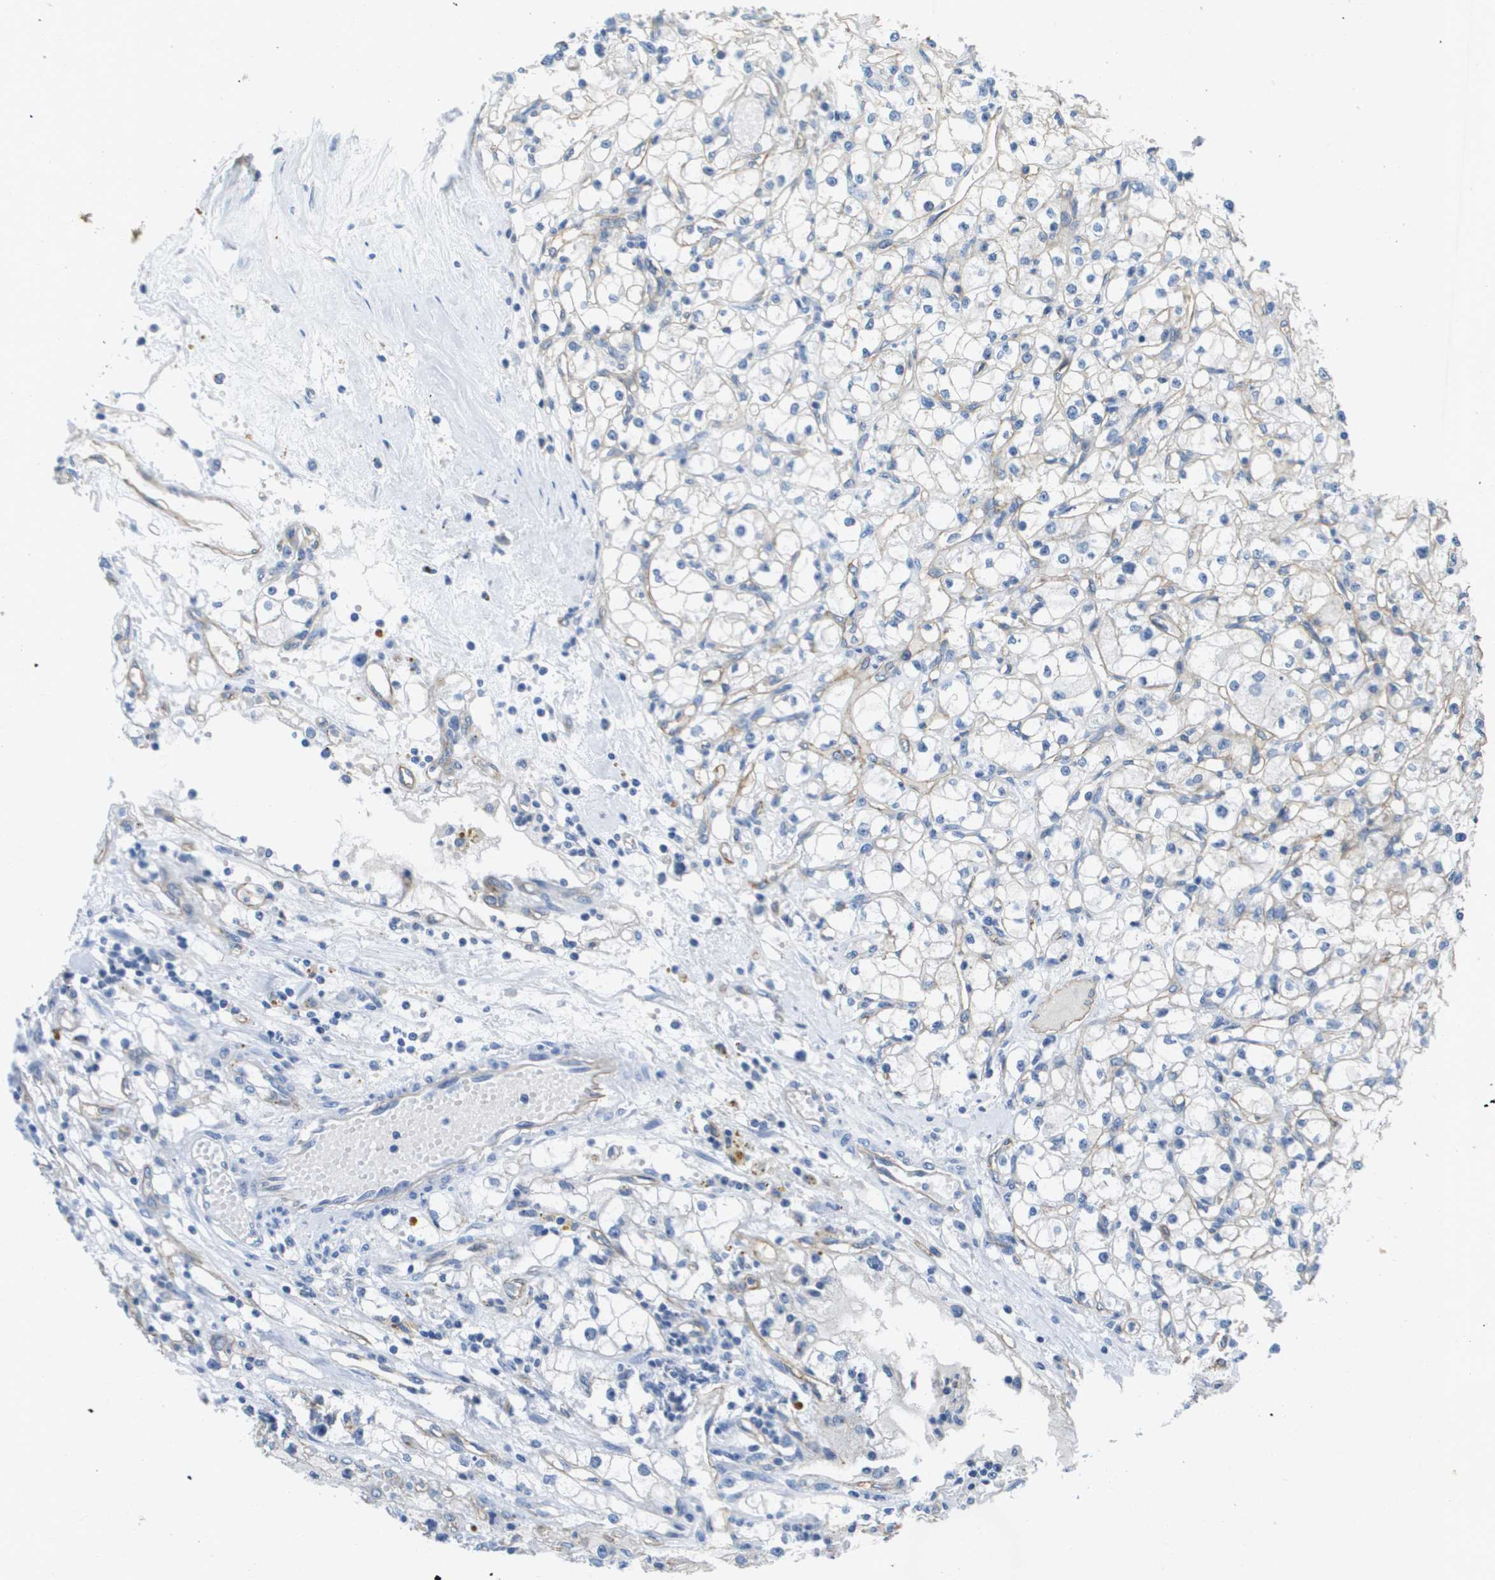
{"staining": {"intensity": "negative", "quantity": "none", "location": "none"}, "tissue": "renal cancer", "cell_type": "Tumor cells", "image_type": "cancer", "snomed": [{"axis": "morphology", "description": "Adenocarcinoma, NOS"}, {"axis": "topography", "description": "Kidney"}], "caption": "Immunohistochemistry image of adenocarcinoma (renal) stained for a protein (brown), which displays no positivity in tumor cells.", "gene": "ITGA6", "patient": {"sex": "male", "age": 56}}